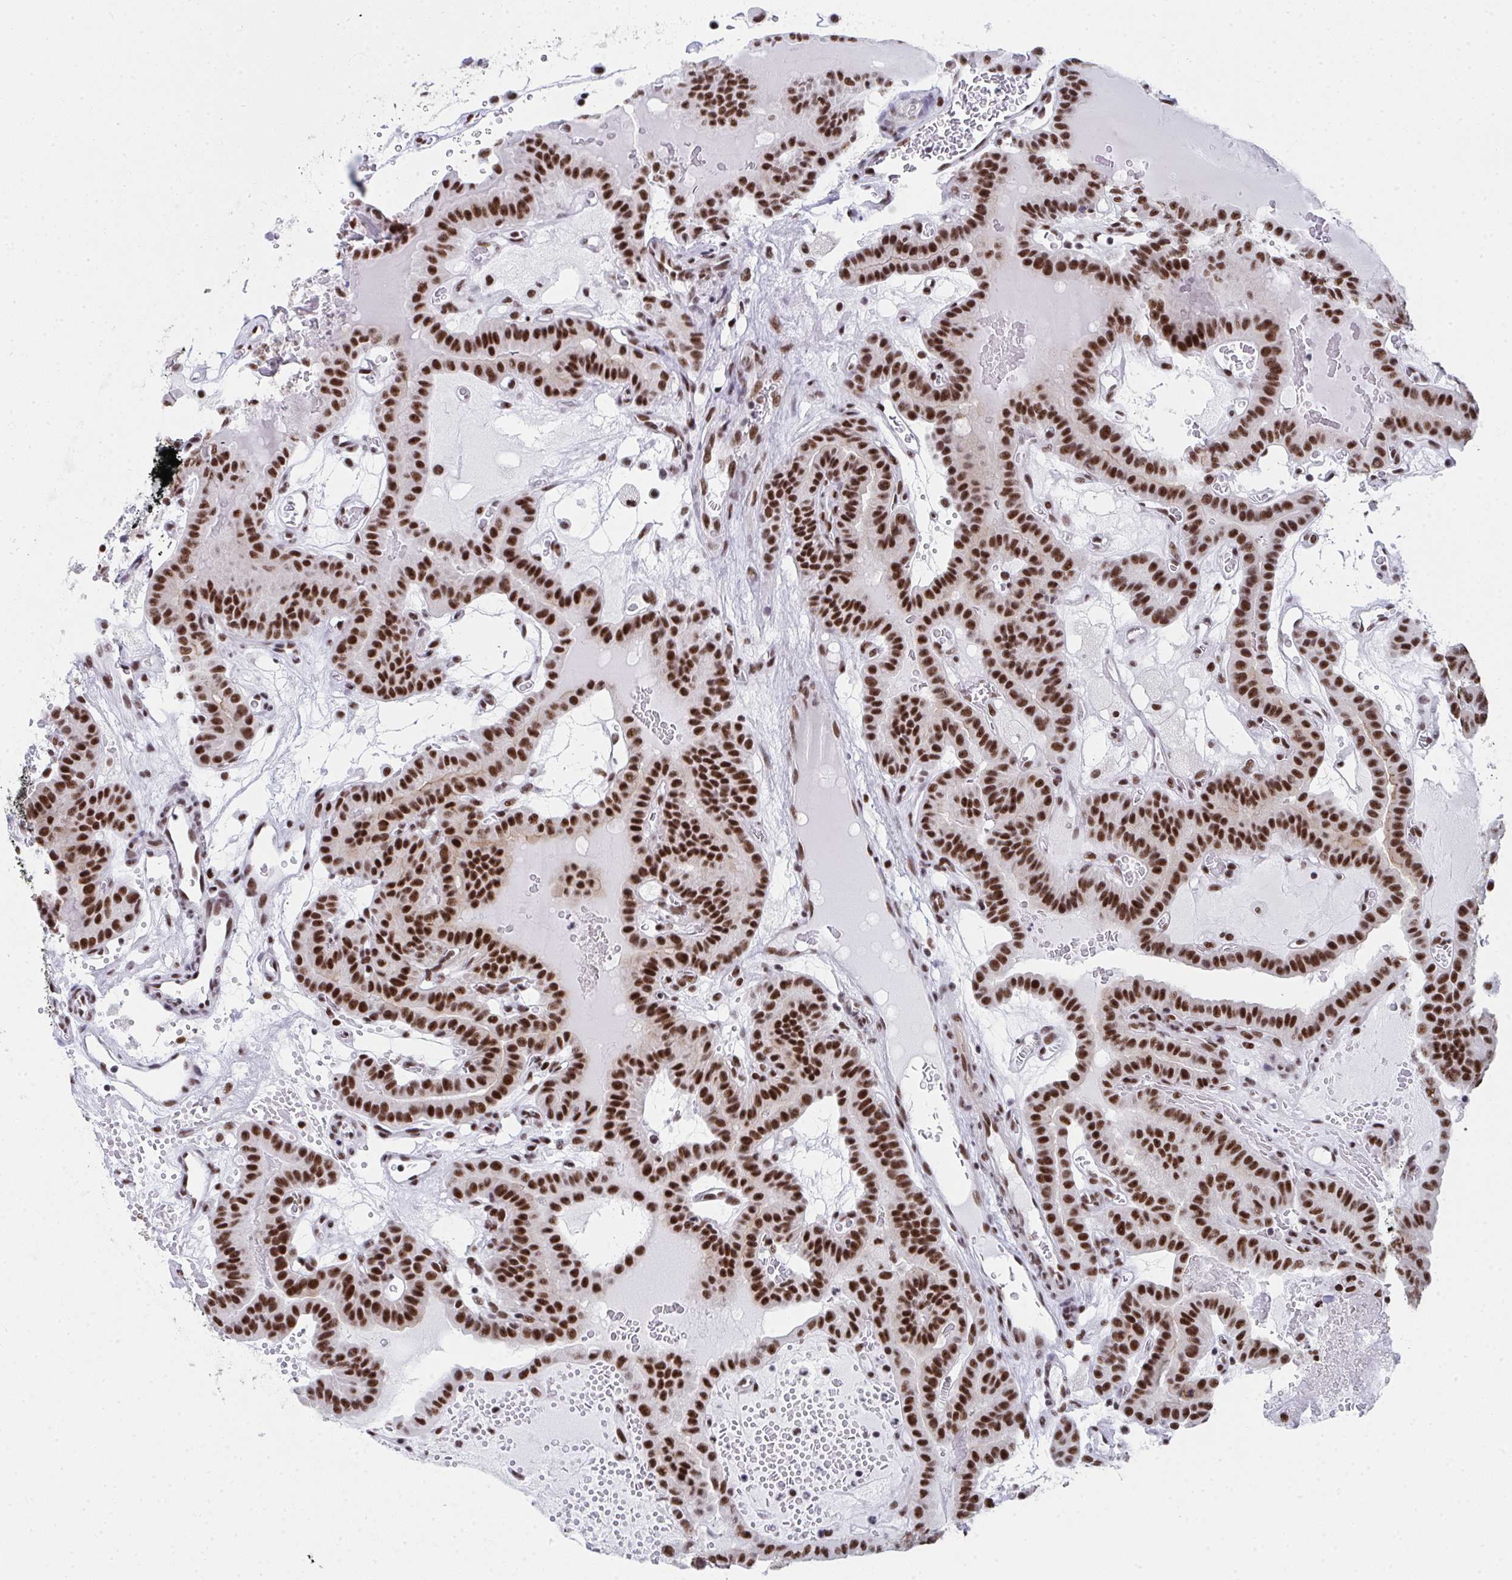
{"staining": {"intensity": "strong", "quantity": ">75%", "location": "nuclear"}, "tissue": "thyroid cancer", "cell_type": "Tumor cells", "image_type": "cancer", "snomed": [{"axis": "morphology", "description": "Papillary adenocarcinoma, NOS"}, {"axis": "topography", "description": "Thyroid gland"}], "caption": "Strong nuclear staining for a protein is seen in approximately >75% of tumor cells of thyroid papillary adenocarcinoma using immunohistochemistry (IHC).", "gene": "SNRNP70", "patient": {"sex": "male", "age": 87}}